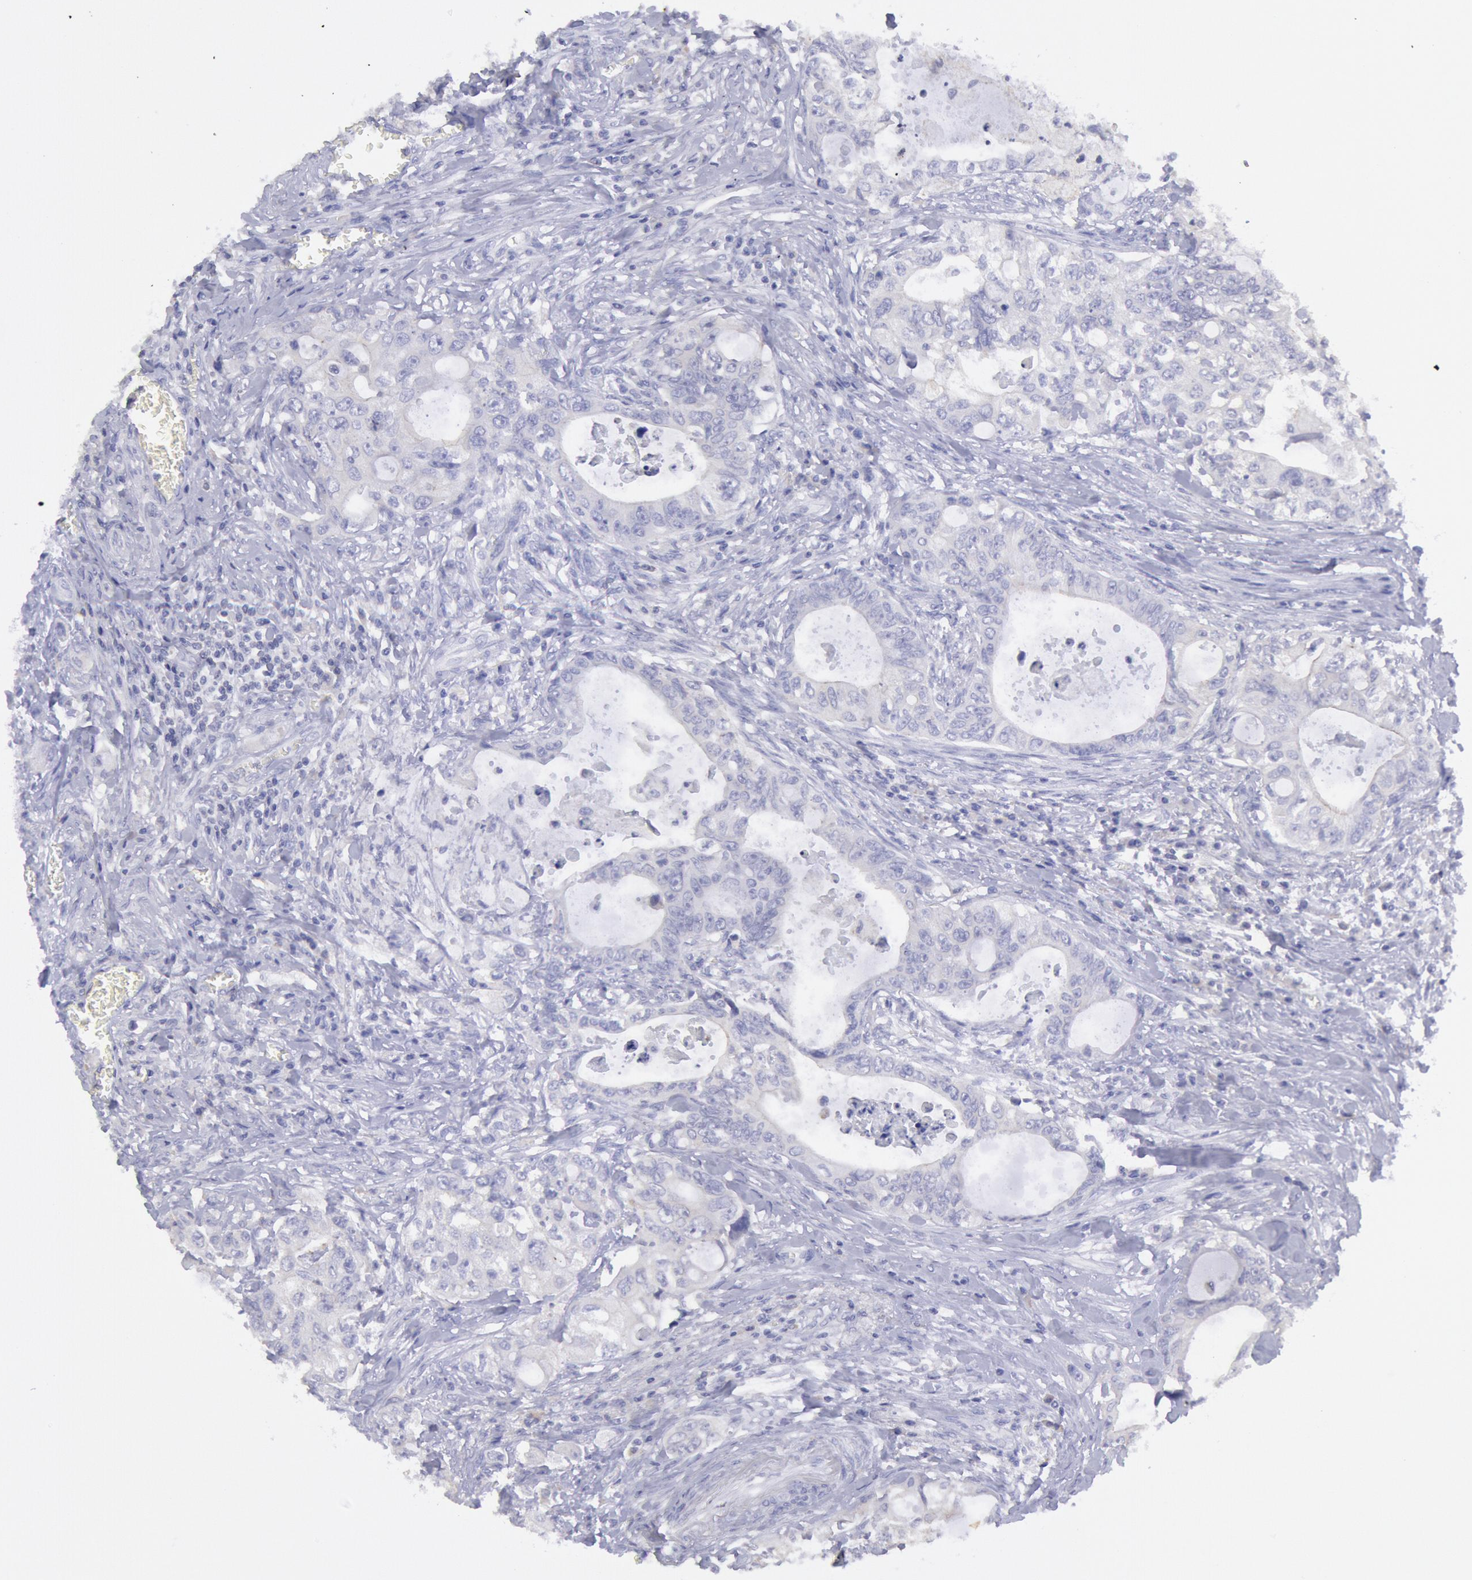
{"staining": {"intensity": "negative", "quantity": "none", "location": "none"}, "tissue": "colorectal cancer", "cell_type": "Tumor cells", "image_type": "cancer", "snomed": [{"axis": "morphology", "description": "Adenocarcinoma, NOS"}, {"axis": "topography", "description": "Rectum"}], "caption": "Immunohistochemistry (IHC) image of adenocarcinoma (colorectal) stained for a protein (brown), which exhibits no staining in tumor cells.", "gene": "MYH7", "patient": {"sex": "female", "age": 57}}